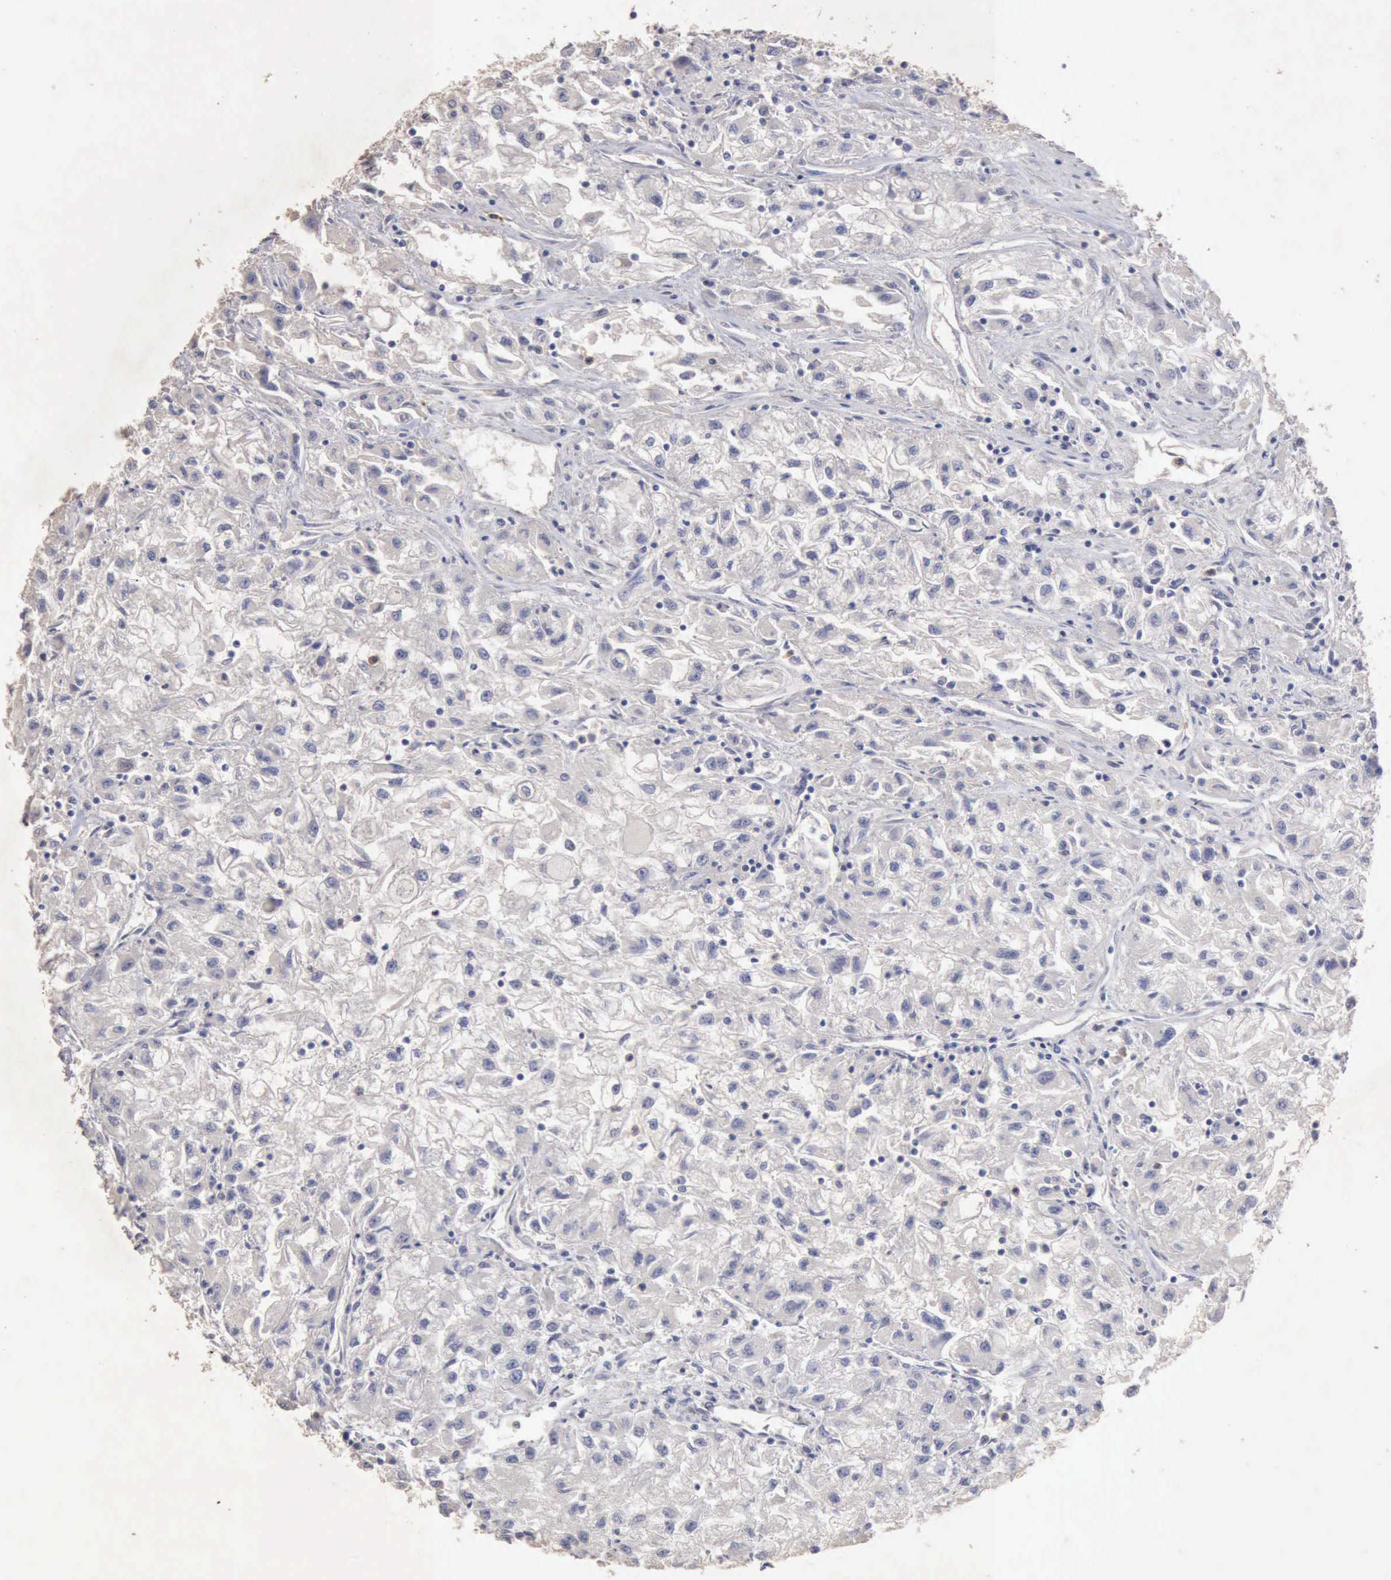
{"staining": {"intensity": "negative", "quantity": "none", "location": "none"}, "tissue": "renal cancer", "cell_type": "Tumor cells", "image_type": "cancer", "snomed": [{"axis": "morphology", "description": "Adenocarcinoma, NOS"}, {"axis": "topography", "description": "Kidney"}], "caption": "Immunohistochemistry (IHC) of human renal adenocarcinoma shows no expression in tumor cells.", "gene": "KRT6B", "patient": {"sex": "male", "age": 59}}